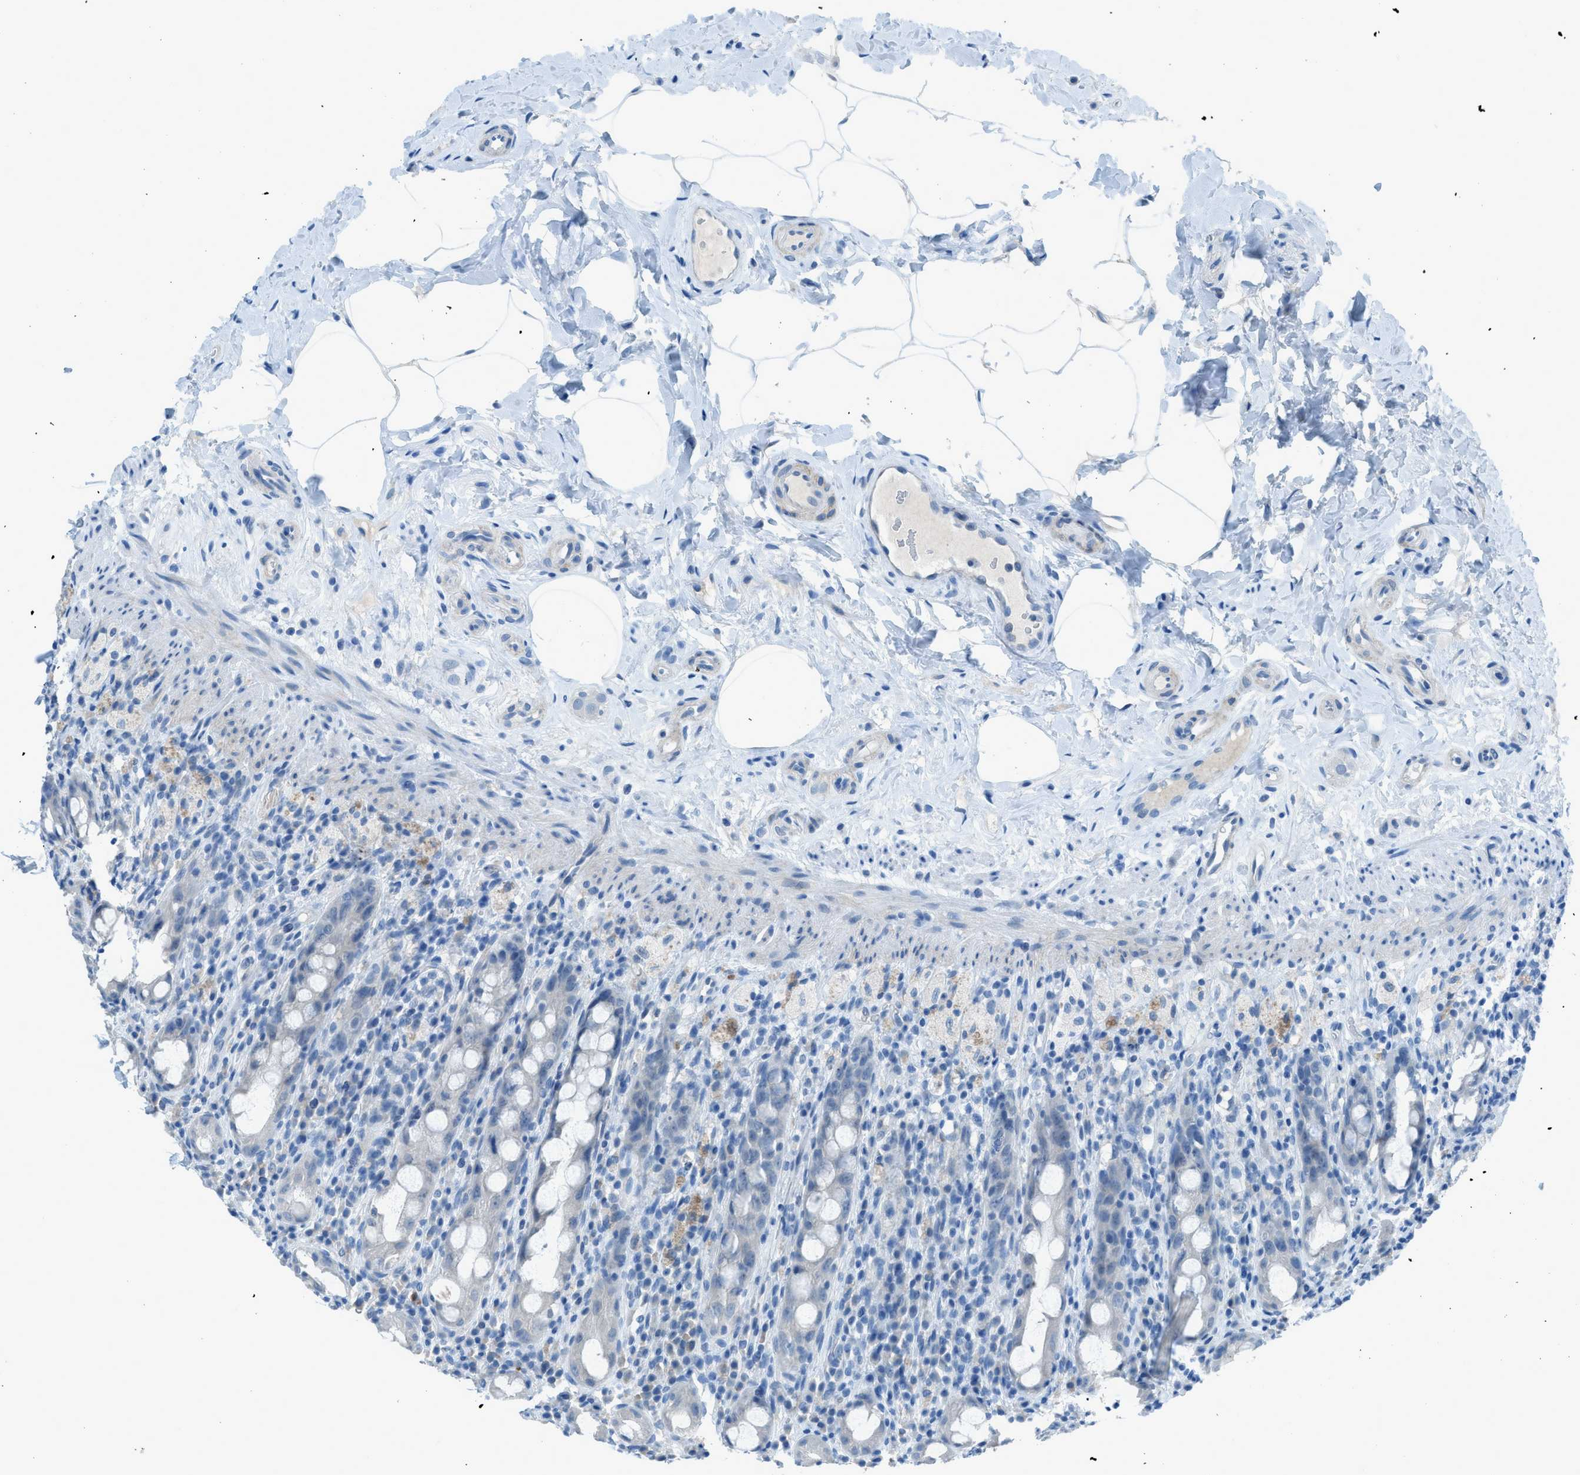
{"staining": {"intensity": "negative", "quantity": "none", "location": "none"}, "tissue": "rectum", "cell_type": "Glandular cells", "image_type": "normal", "snomed": [{"axis": "morphology", "description": "Normal tissue, NOS"}, {"axis": "topography", "description": "Rectum"}], "caption": "Immunohistochemical staining of benign rectum displays no significant expression in glandular cells. Nuclei are stained in blue.", "gene": "ACAN", "patient": {"sex": "male", "age": 44}}